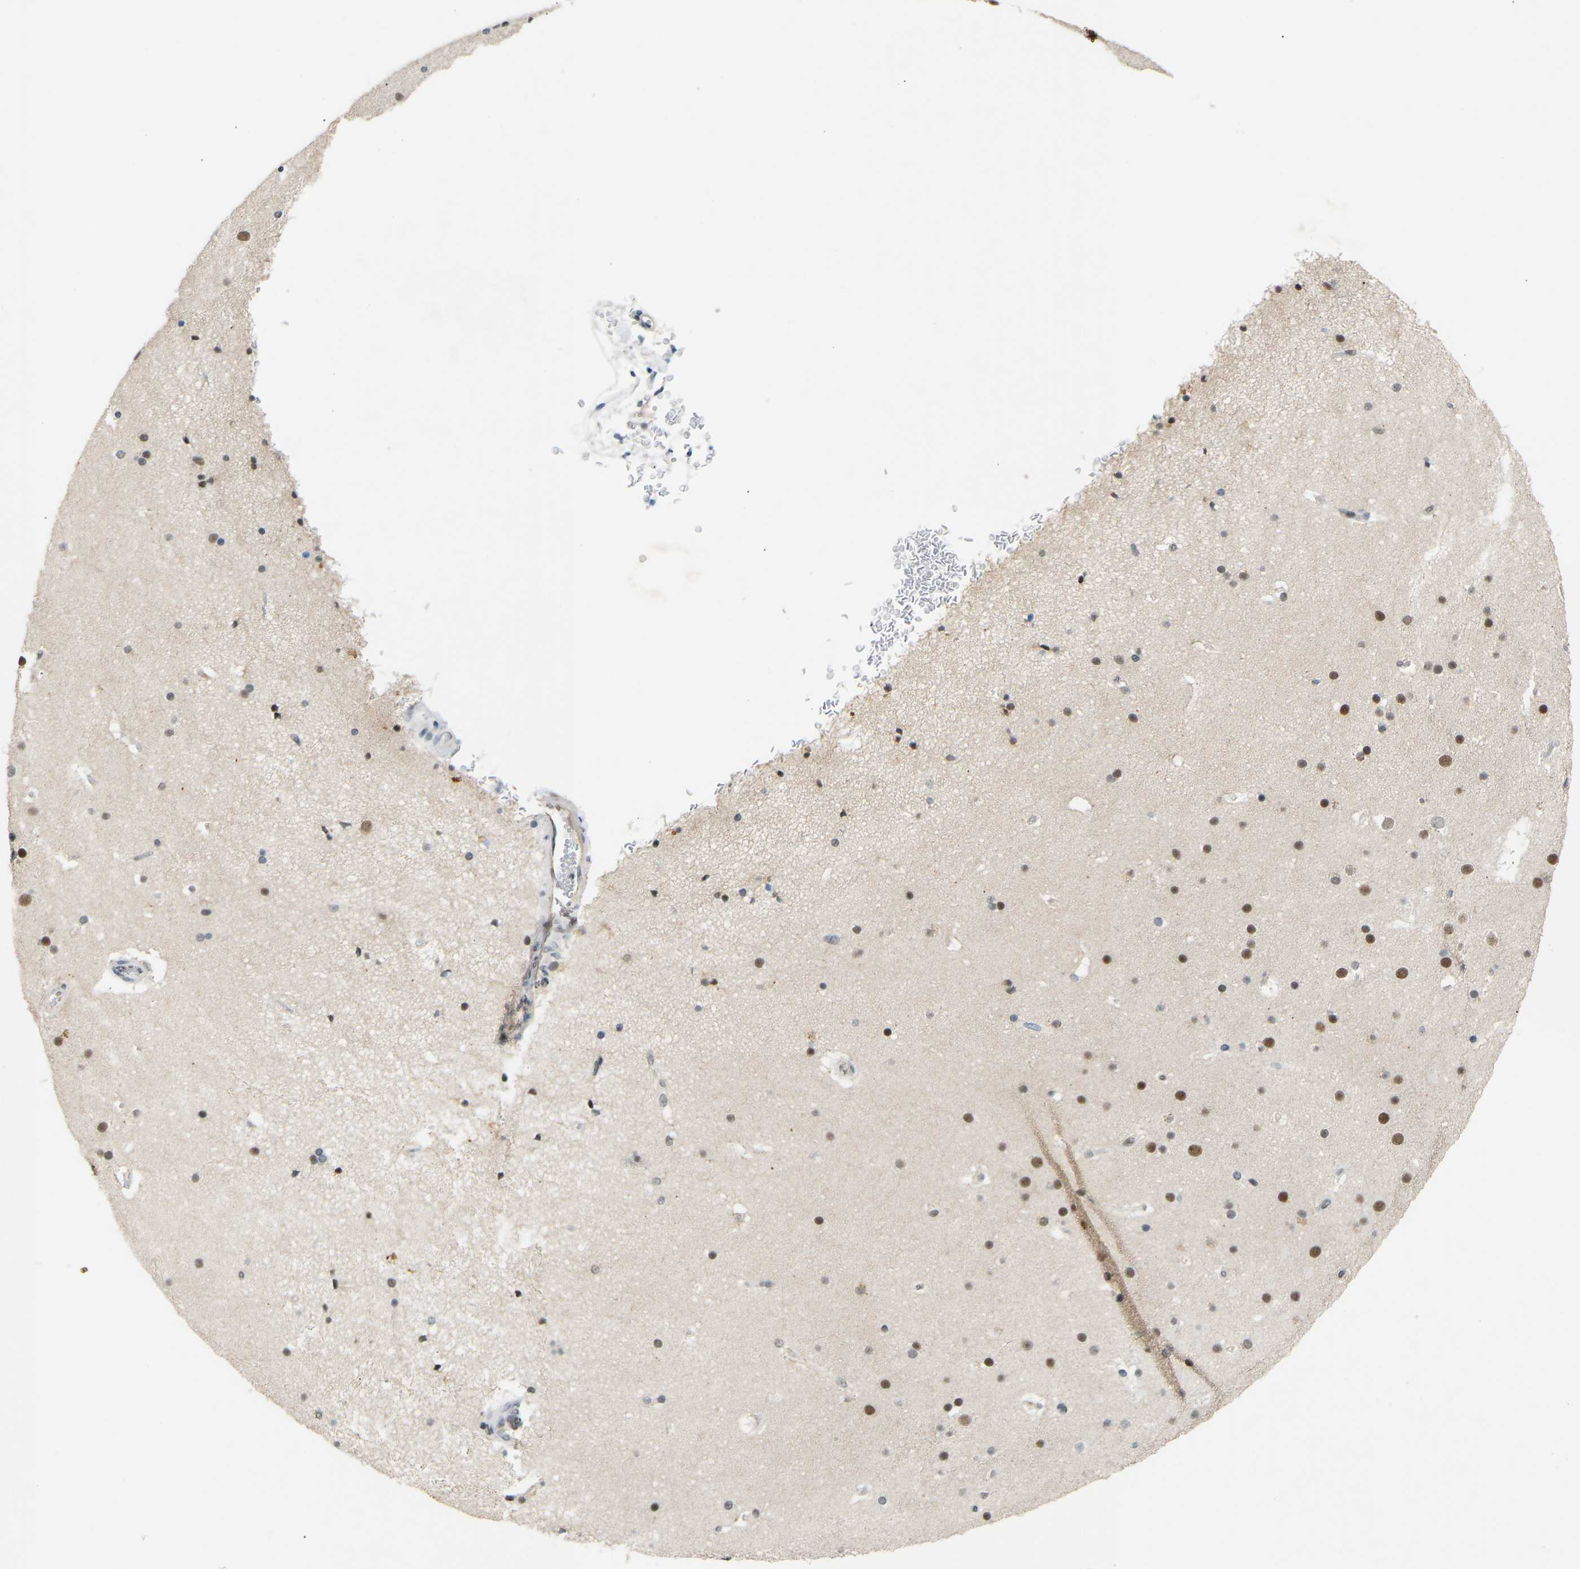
{"staining": {"intensity": "negative", "quantity": "none", "location": "none"}, "tissue": "cerebral cortex", "cell_type": "Endothelial cells", "image_type": "normal", "snomed": [{"axis": "morphology", "description": "Normal tissue, NOS"}, {"axis": "topography", "description": "Cerebral cortex"}], "caption": "There is no significant positivity in endothelial cells of cerebral cortex. The staining is performed using DAB brown chromogen with nuclei counter-stained in using hematoxylin.", "gene": "RBM15", "patient": {"sex": "male", "age": 57}}